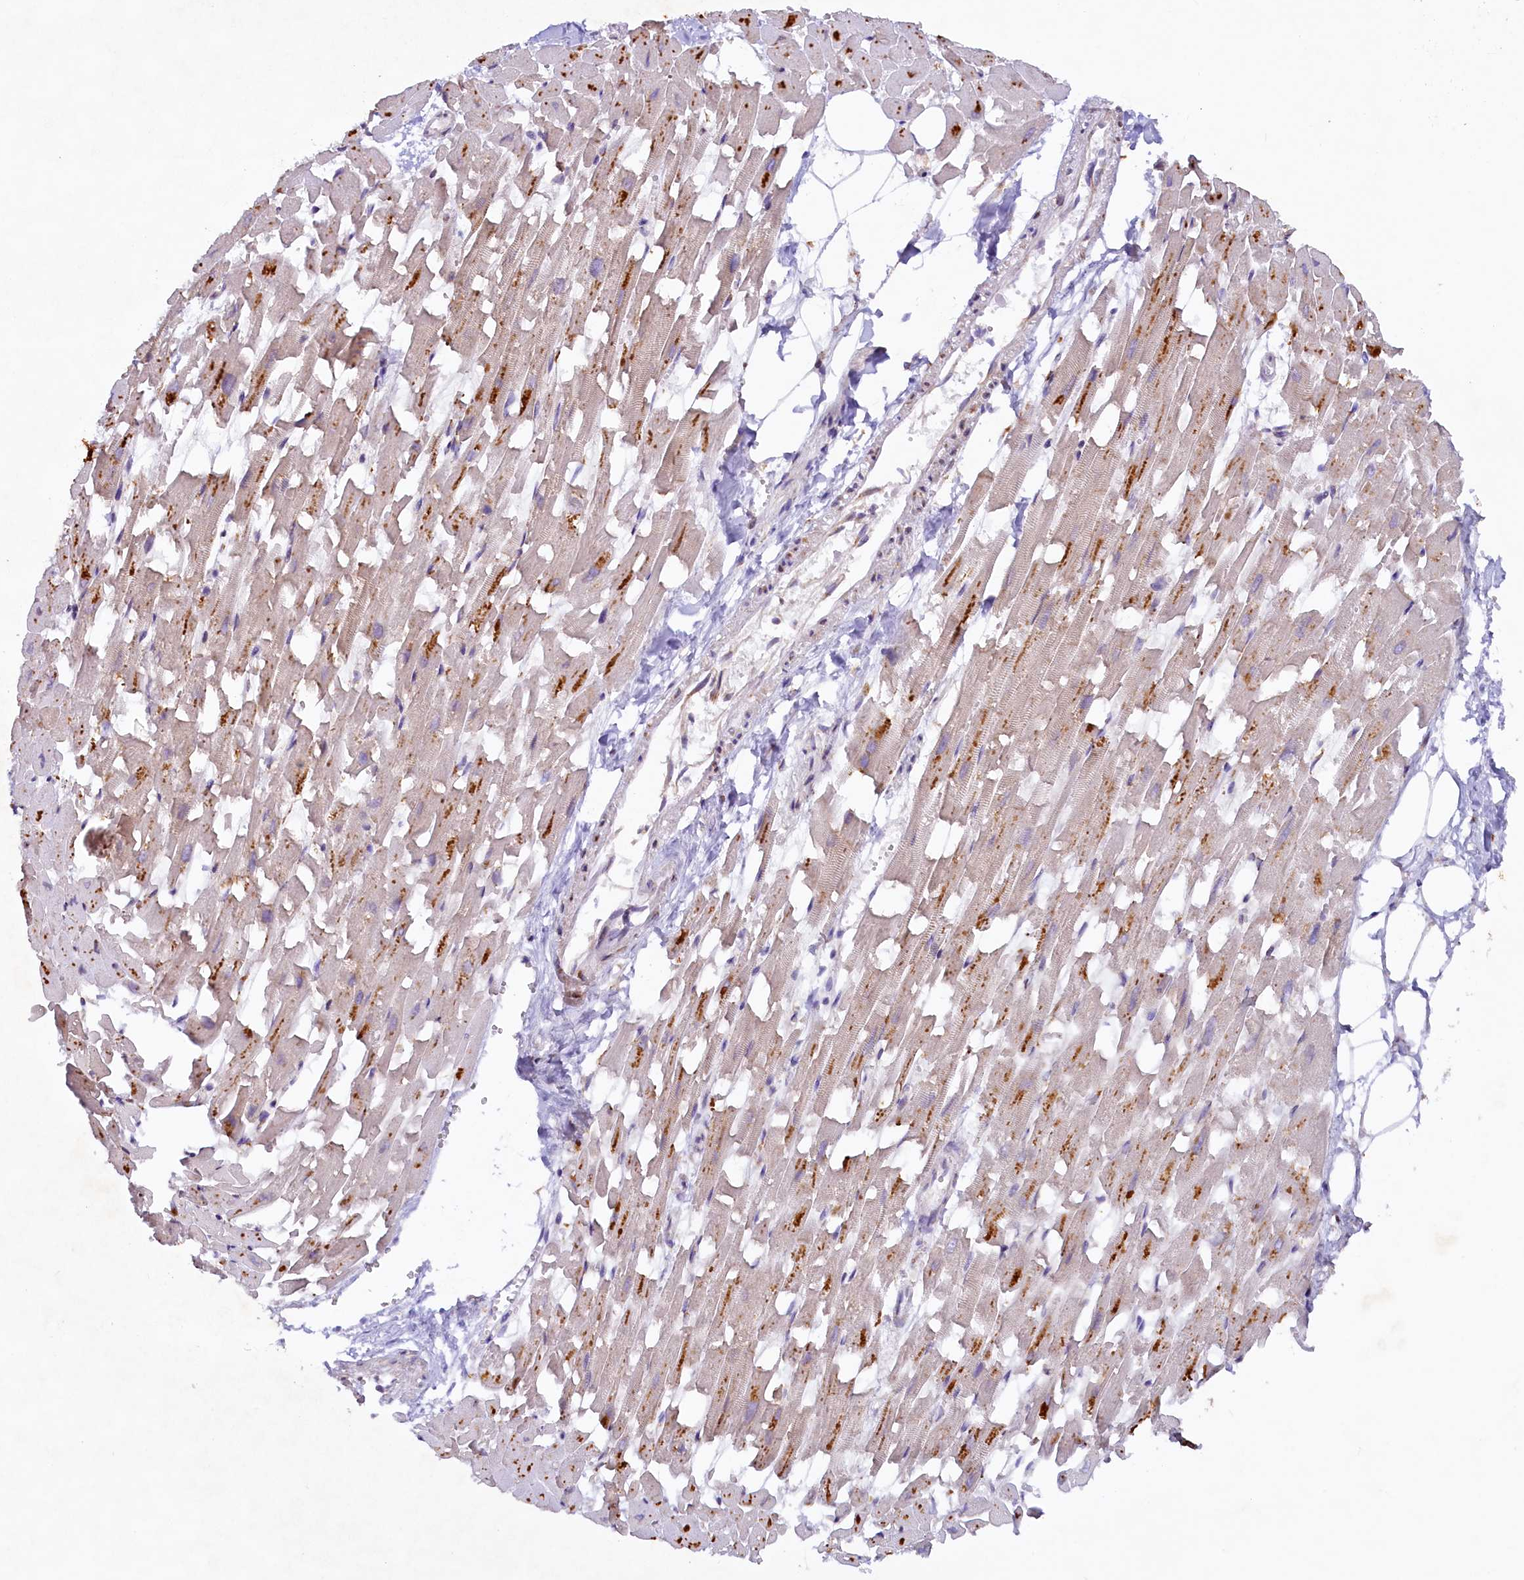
{"staining": {"intensity": "moderate", "quantity": "25%-75%", "location": "cytoplasmic/membranous"}, "tissue": "heart muscle", "cell_type": "Cardiomyocytes", "image_type": "normal", "snomed": [{"axis": "morphology", "description": "Normal tissue, NOS"}, {"axis": "topography", "description": "Heart"}], "caption": "Heart muscle stained with immunohistochemistry shows moderate cytoplasmic/membranous expression in approximately 25%-75% of cardiomyocytes.", "gene": "SSC5D", "patient": {"sex": "female", "age": 64}}